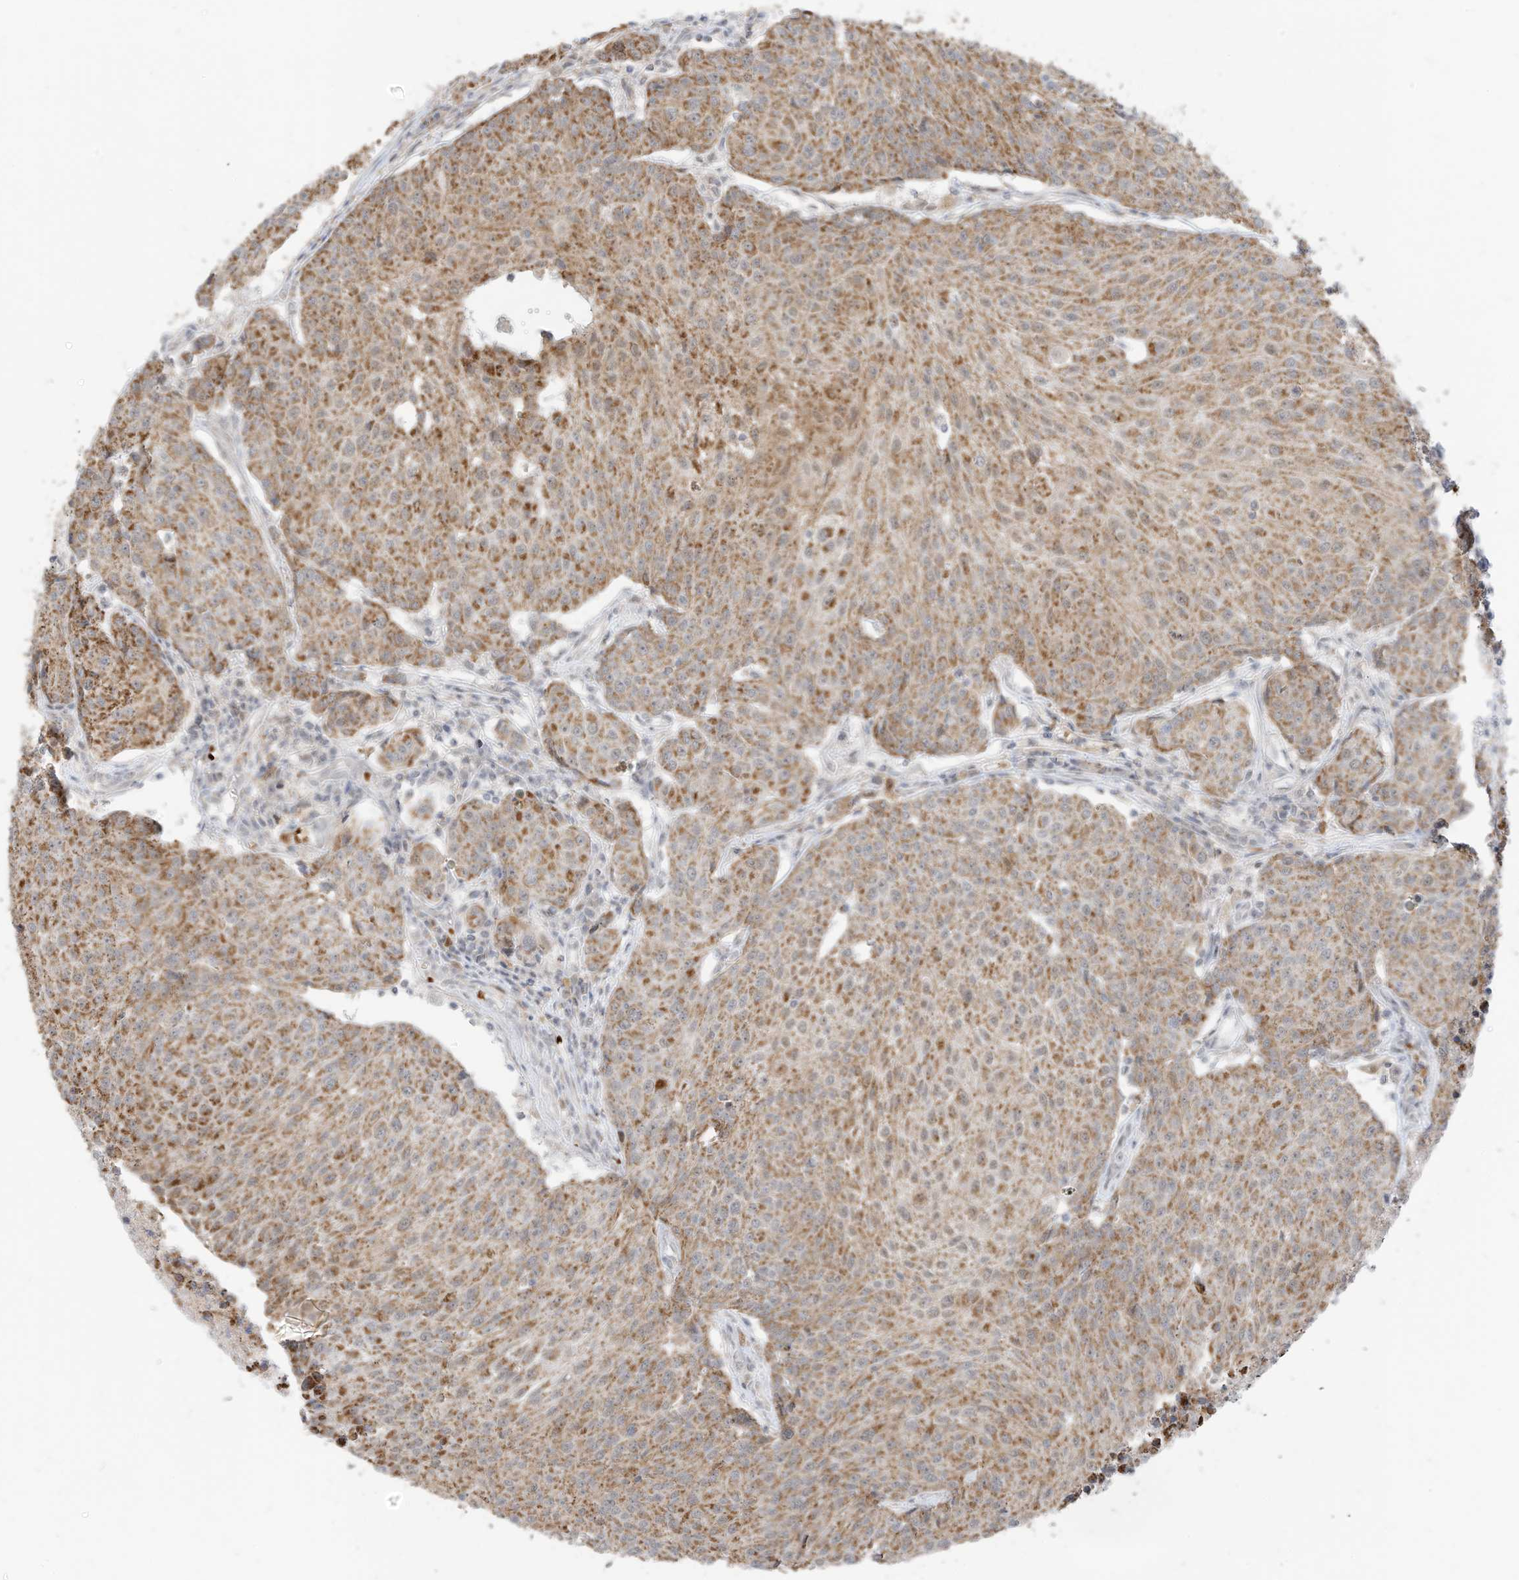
{"staining": {"intensity": "moderate", "quantity": ">75%", "location": "cytoplasmic/membranous"}, "tissue": "urothelial cancer", "cell_type": "Tumor cells", "image_type": "cancer", "snomed": [{"axis": "morphology", "description": "Urothelial carcinoma, High grade"}, {"axis": "topography", "description": "Urinary bladder"}], "caption": "Protein staining of urothelial carcinoma (high-grade) tissue demonstrates moderate cytoplasmic/membranous positivity in about >75% of tumor cells.", "gene": "MTUS2", "patient": {"sex": "female", "age": 85}}